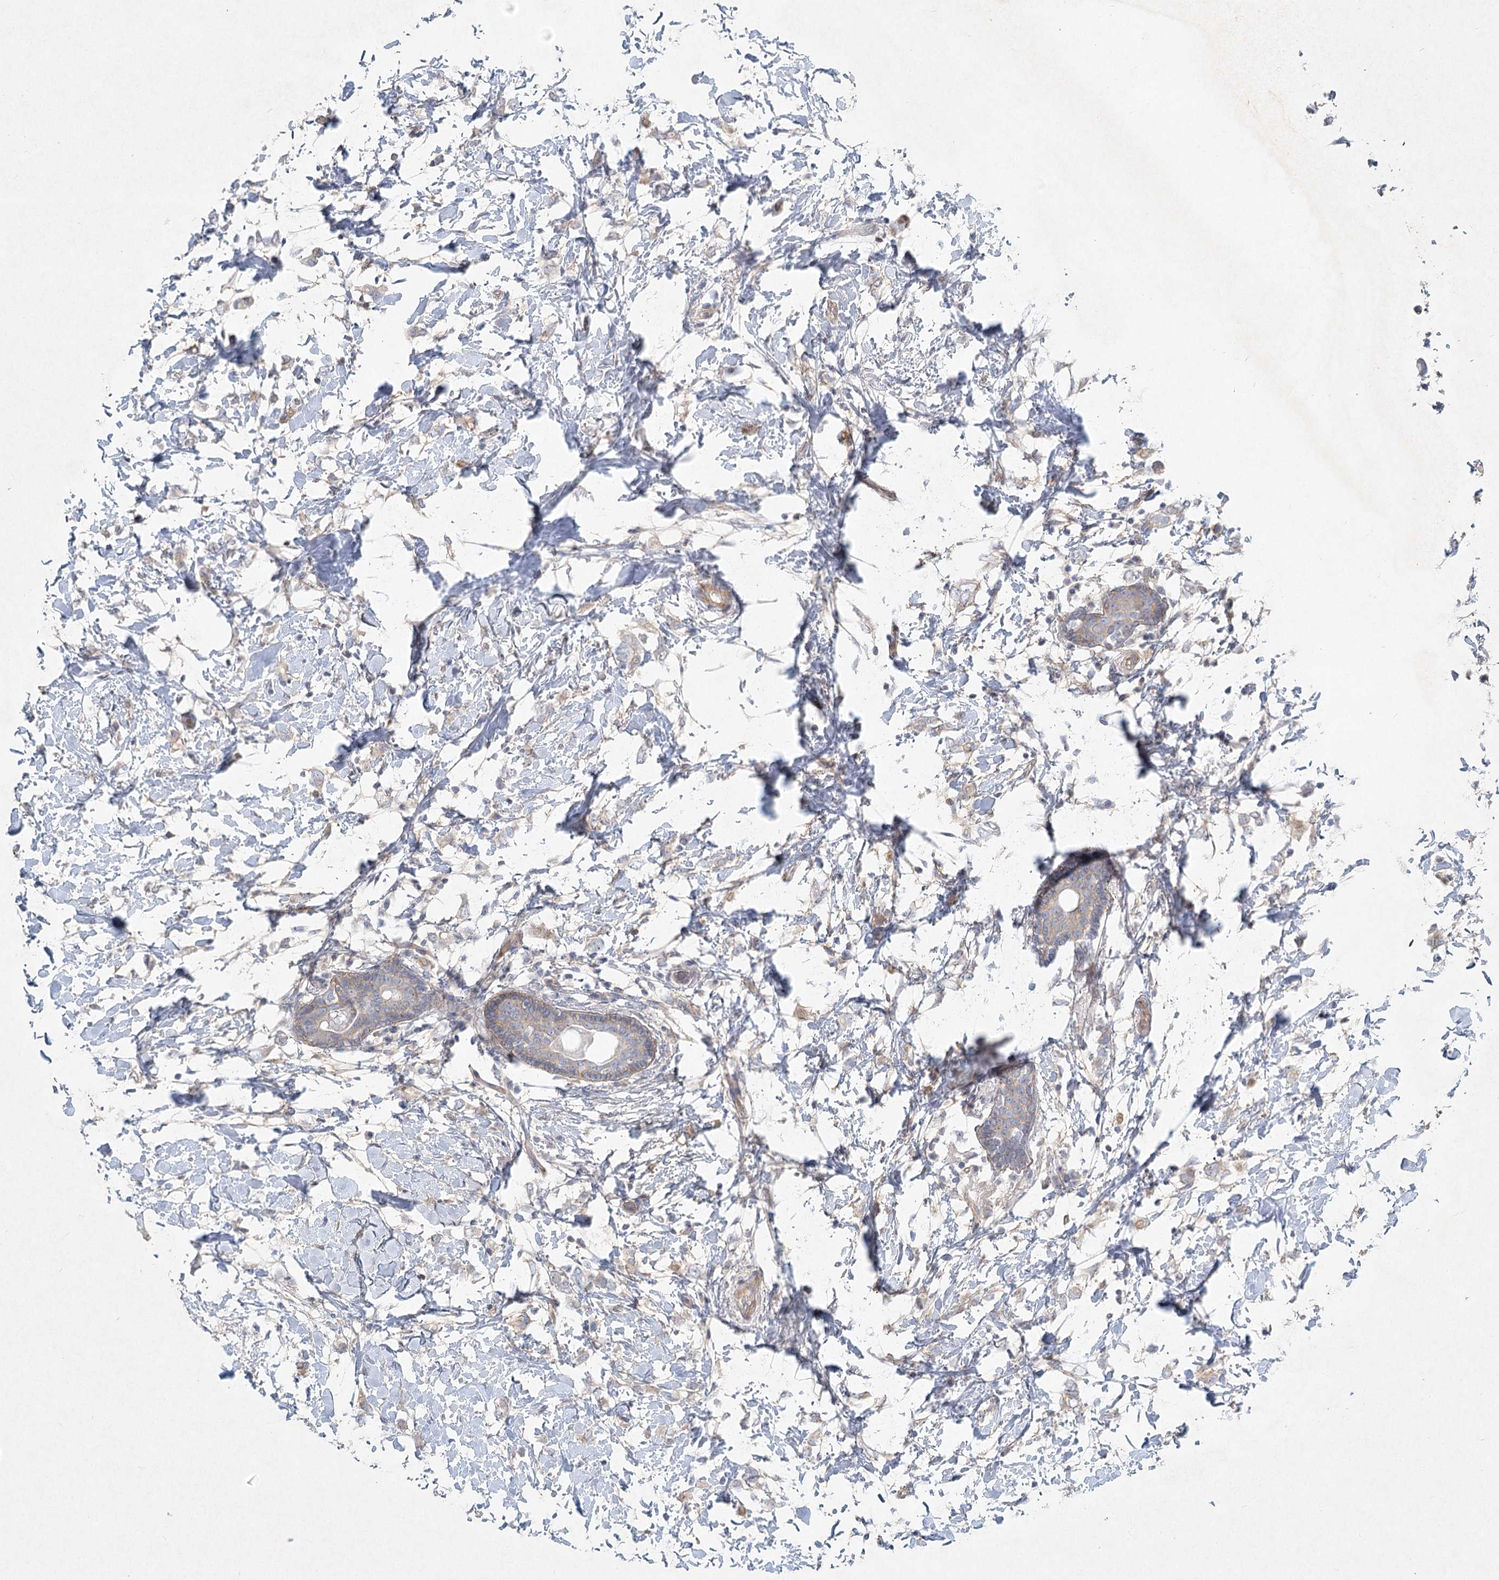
{"staining": {"intensity": "weak", "quantity": "<25%", "location": "cytoplasmic/membranous"}, "tissue": "breast cancer", "cell_type": "Tumor cells", "image_type": "cancer", "snomed": [{"axis": "morphology", "description": "Normal tissue, NOS"}, {"axis": "morphology", "description": "Lobular carcinoma"}, {"axis": "topography", "description": "Breast"}], "caption": "Image shows no significant protein staining in tumor cells of breast cancer.", "gene": "DNMBP", "patient": {"sex": "female", "age": 47}}